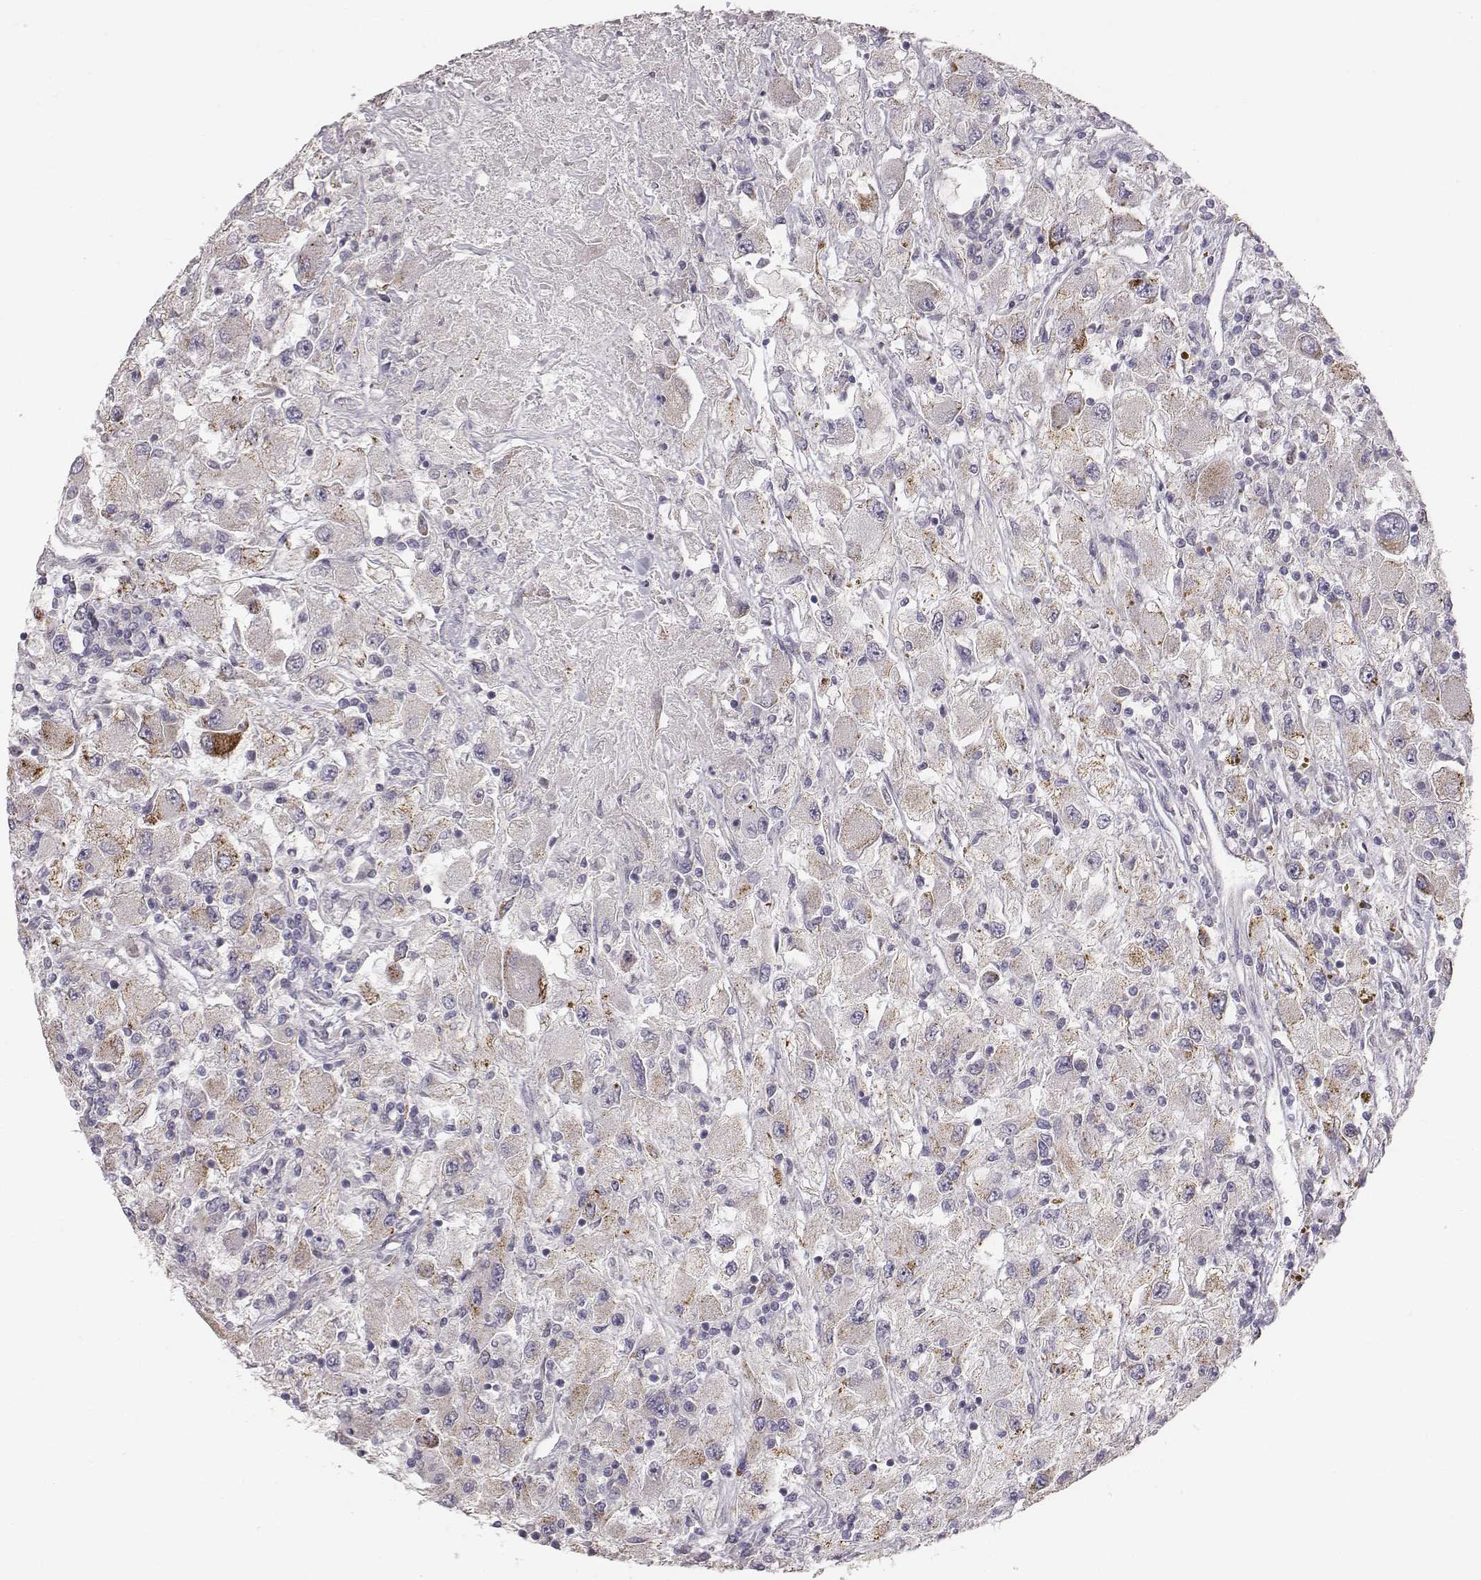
{"staining": {"intensity": "moderate", "quantity": "25%-75%", "location": "cytoplasmic/membranous"}, "tissue": "renal cancer", "cell_type": "Tumor cells", "image_type": "cancer", "snomed": [{"axis": "morphology", "description": "Adenocarcinoma, NOS"}, {"axis": "topography", "description": "Kidney"}], "caption": "Immunohistochemical staining of human renal adenocarcinoma exhibits medium levels of moderate cytoplasmic/membranous protein positivity in about 25%-75% of tumor cells.", "gene": "ABCD3", "patient": {"sex": "female", "age": 67}}